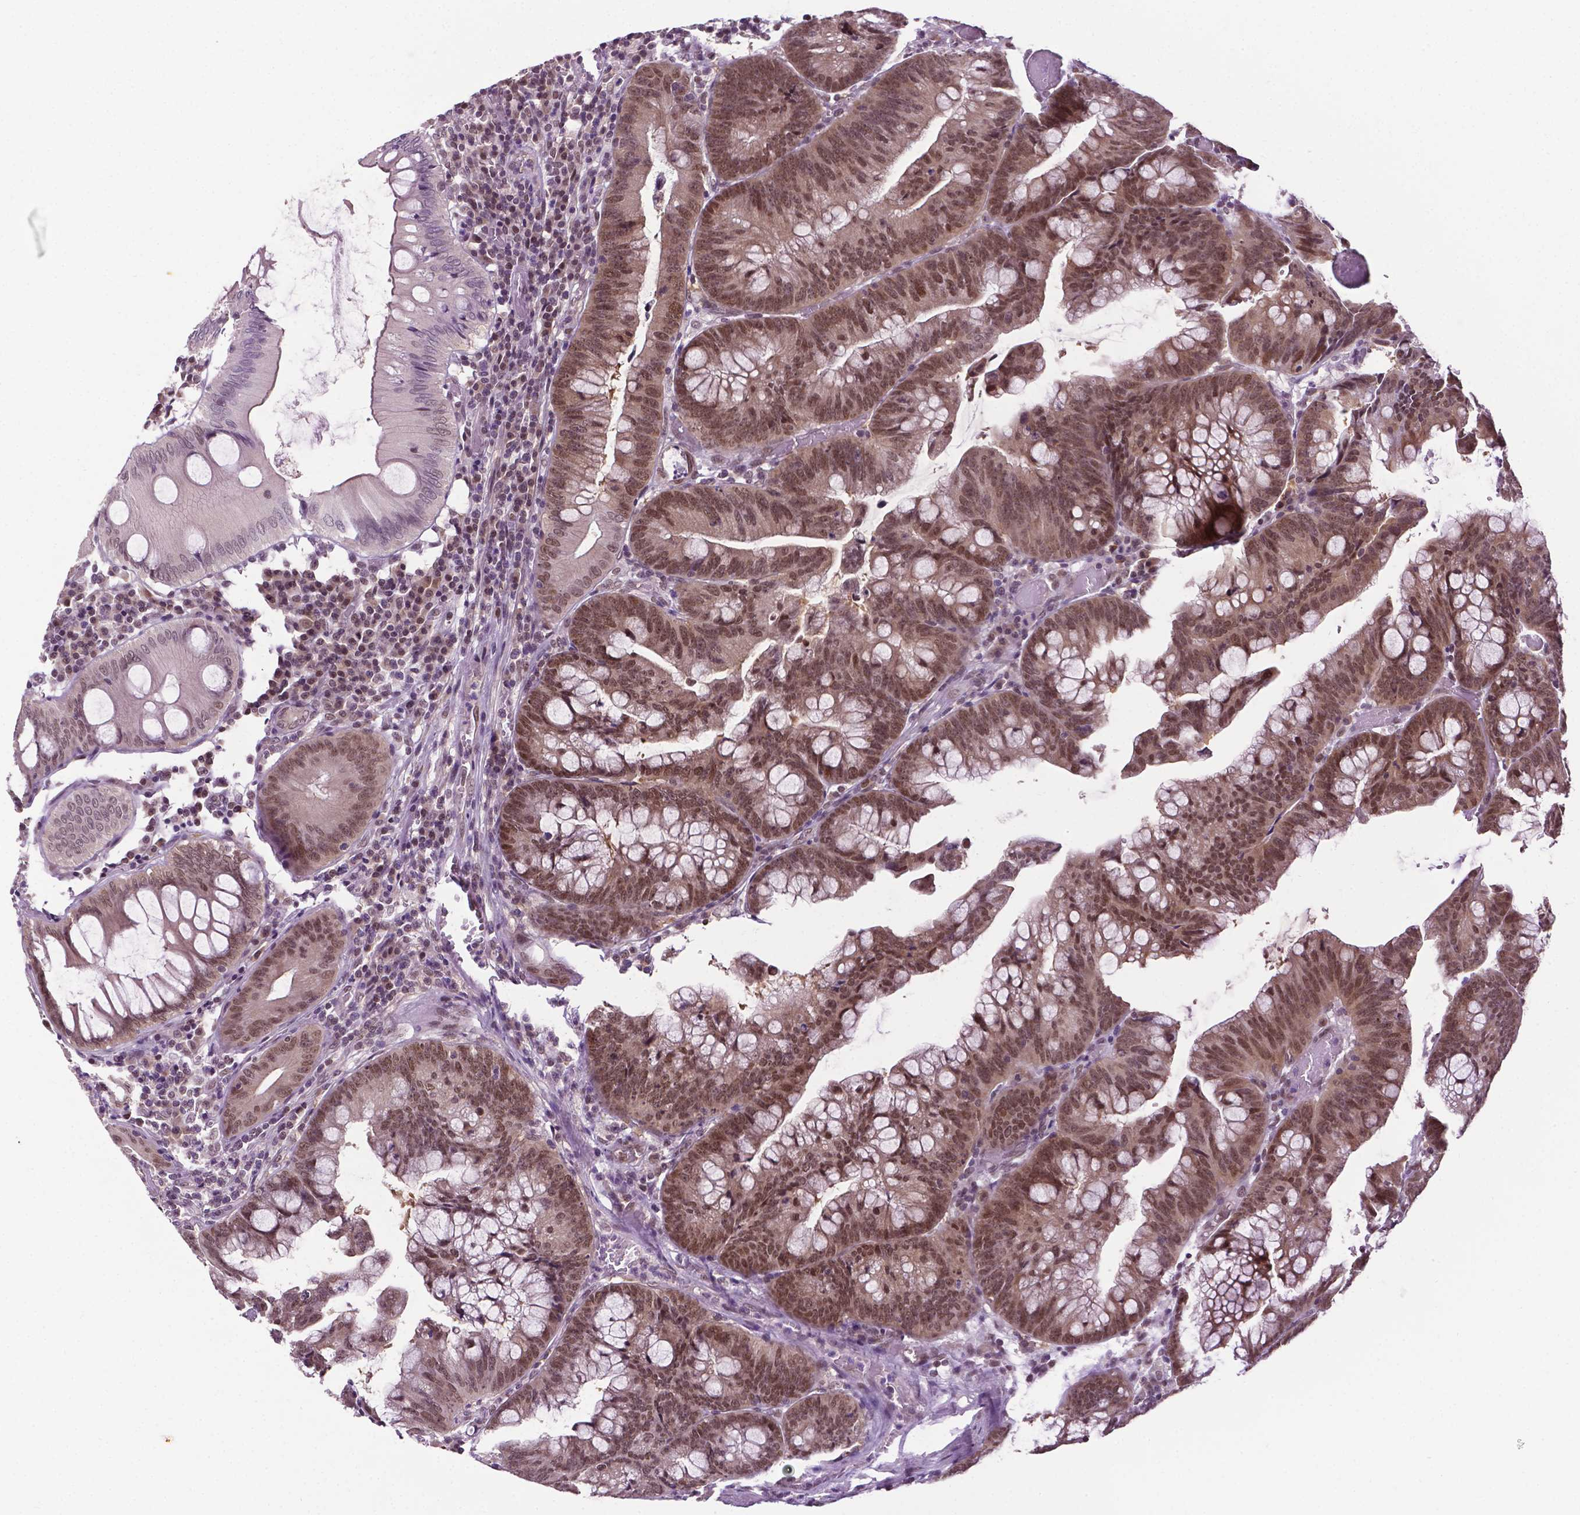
{"staining": {"intensity": "moderate", "quantity": ">75%", "location": "nuclear"}, "tissue": "colorectal cancer", "cell_type": "Tumor cells", "image_type": "cancer", "snomed": [{"axis": "morphology", "description": "Adenocarcinoma, NOS"}, {"axis": "topography", "description": "Colon"}], "caption": "Immunohistochemistry photomicrograph of neoplastic tissue: human colorectal adenocarcinoma stained using immunohistochemistry (IHC) shows medium levels of moderate protein expression localized specifically in the nuclear of tumor cells, appearing as a nuclear brown color.", "gene": "UBQLN4", "patient": {"sex": "male", "age": 62}}